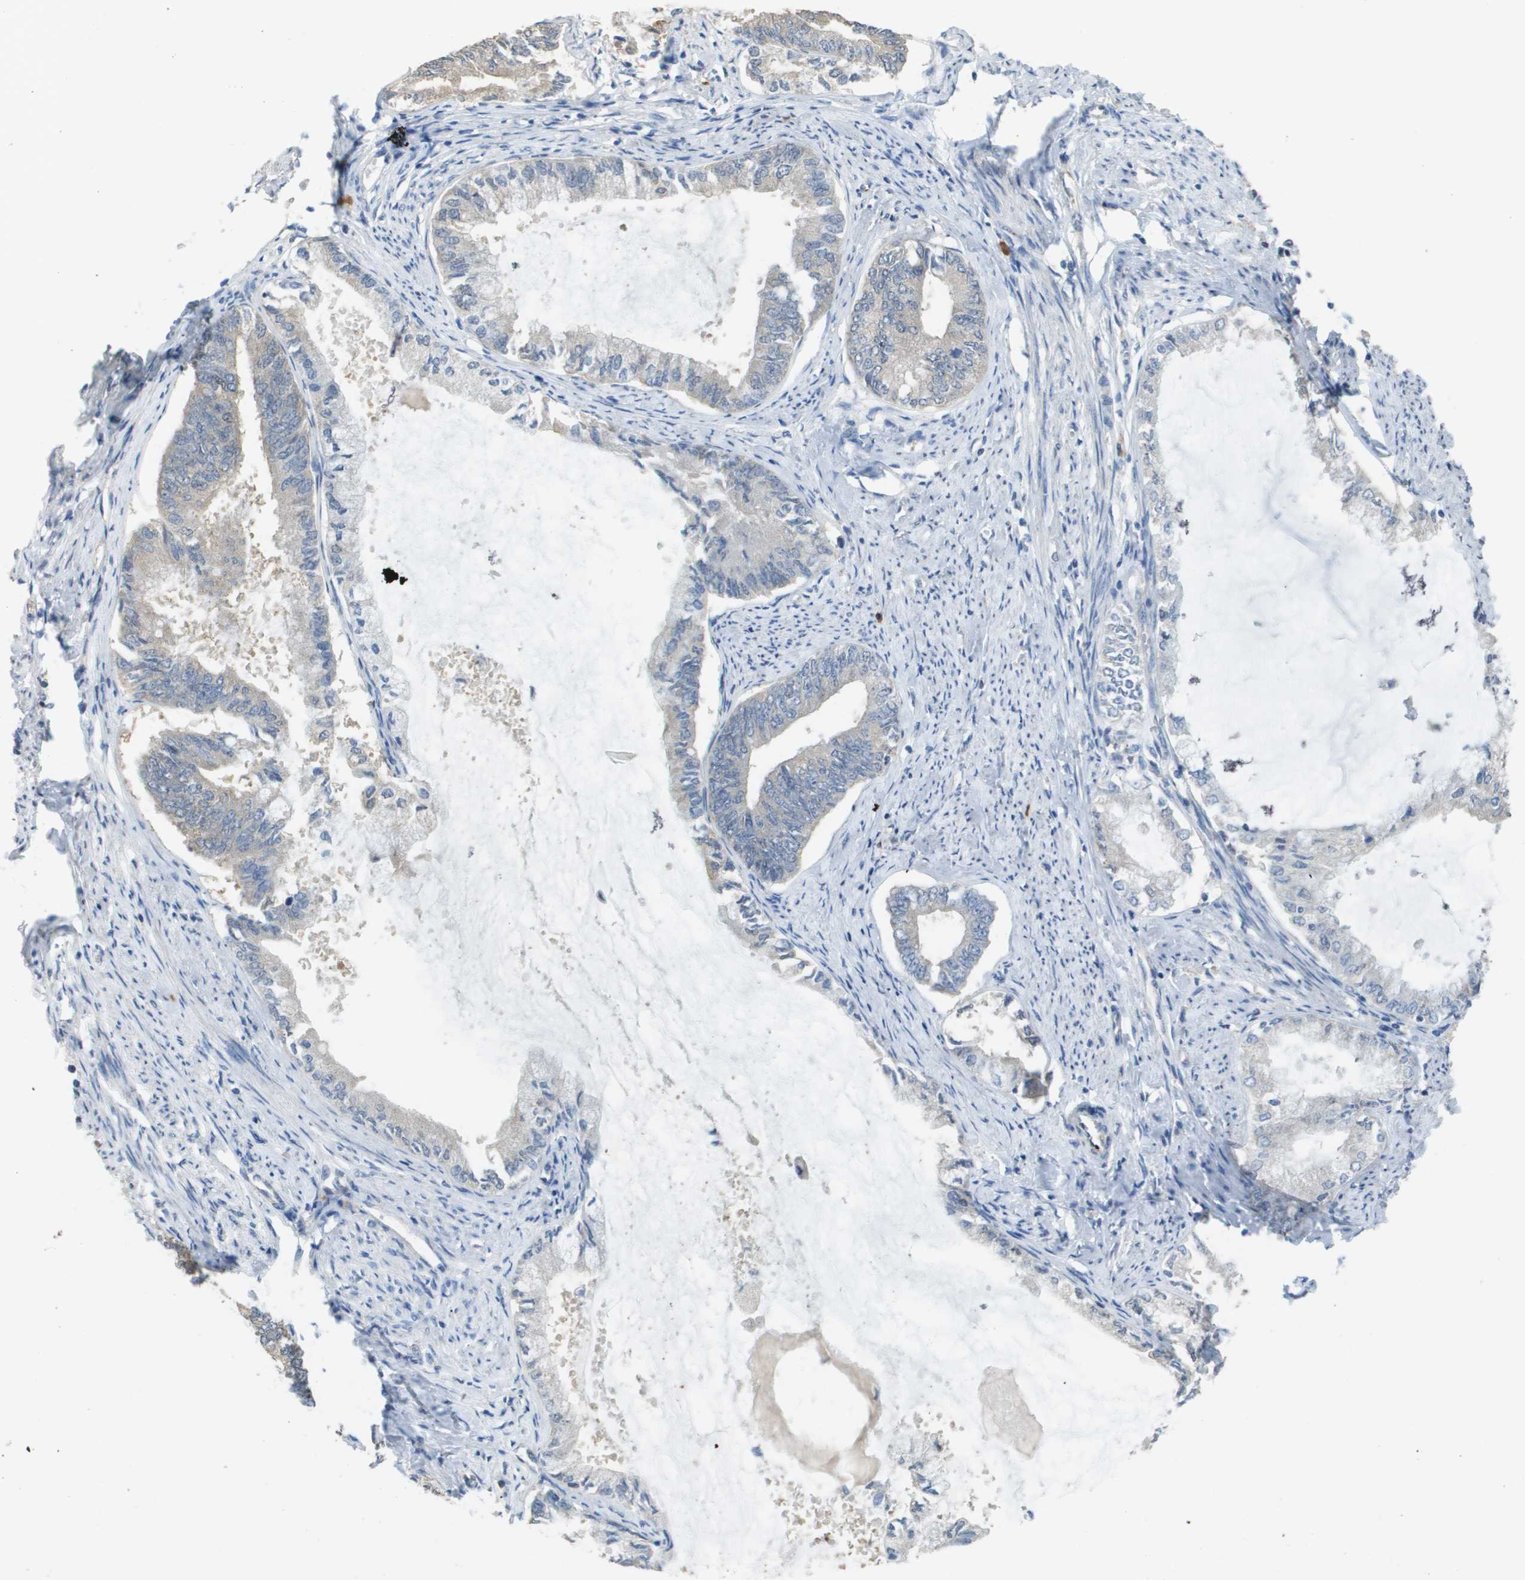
{"staining": {"intensity": "weak", "quantity": "<25%", "location": "cytoplasmic/membranous"}, "tissue": "endometrial cancer", "cell_type": "Tumor cells", "image_type": "cancer", "snomed": [{"axis": "morphology", "description": "Adenocarcinoma, NOS"}, {"axis": "topography", "description": "Endometrium"}], "caption": "High power microscopy histopathology image of an immunohistochemistry image of endometrial adenocarcinoma, revealing no significant staining in tumor cells. The staining is performed using DAB brown chromogen with nuclei counter-stained in using hematoxylin.", "gene": "RAB27B", "patient": {"sex": "female", "age": 86}}